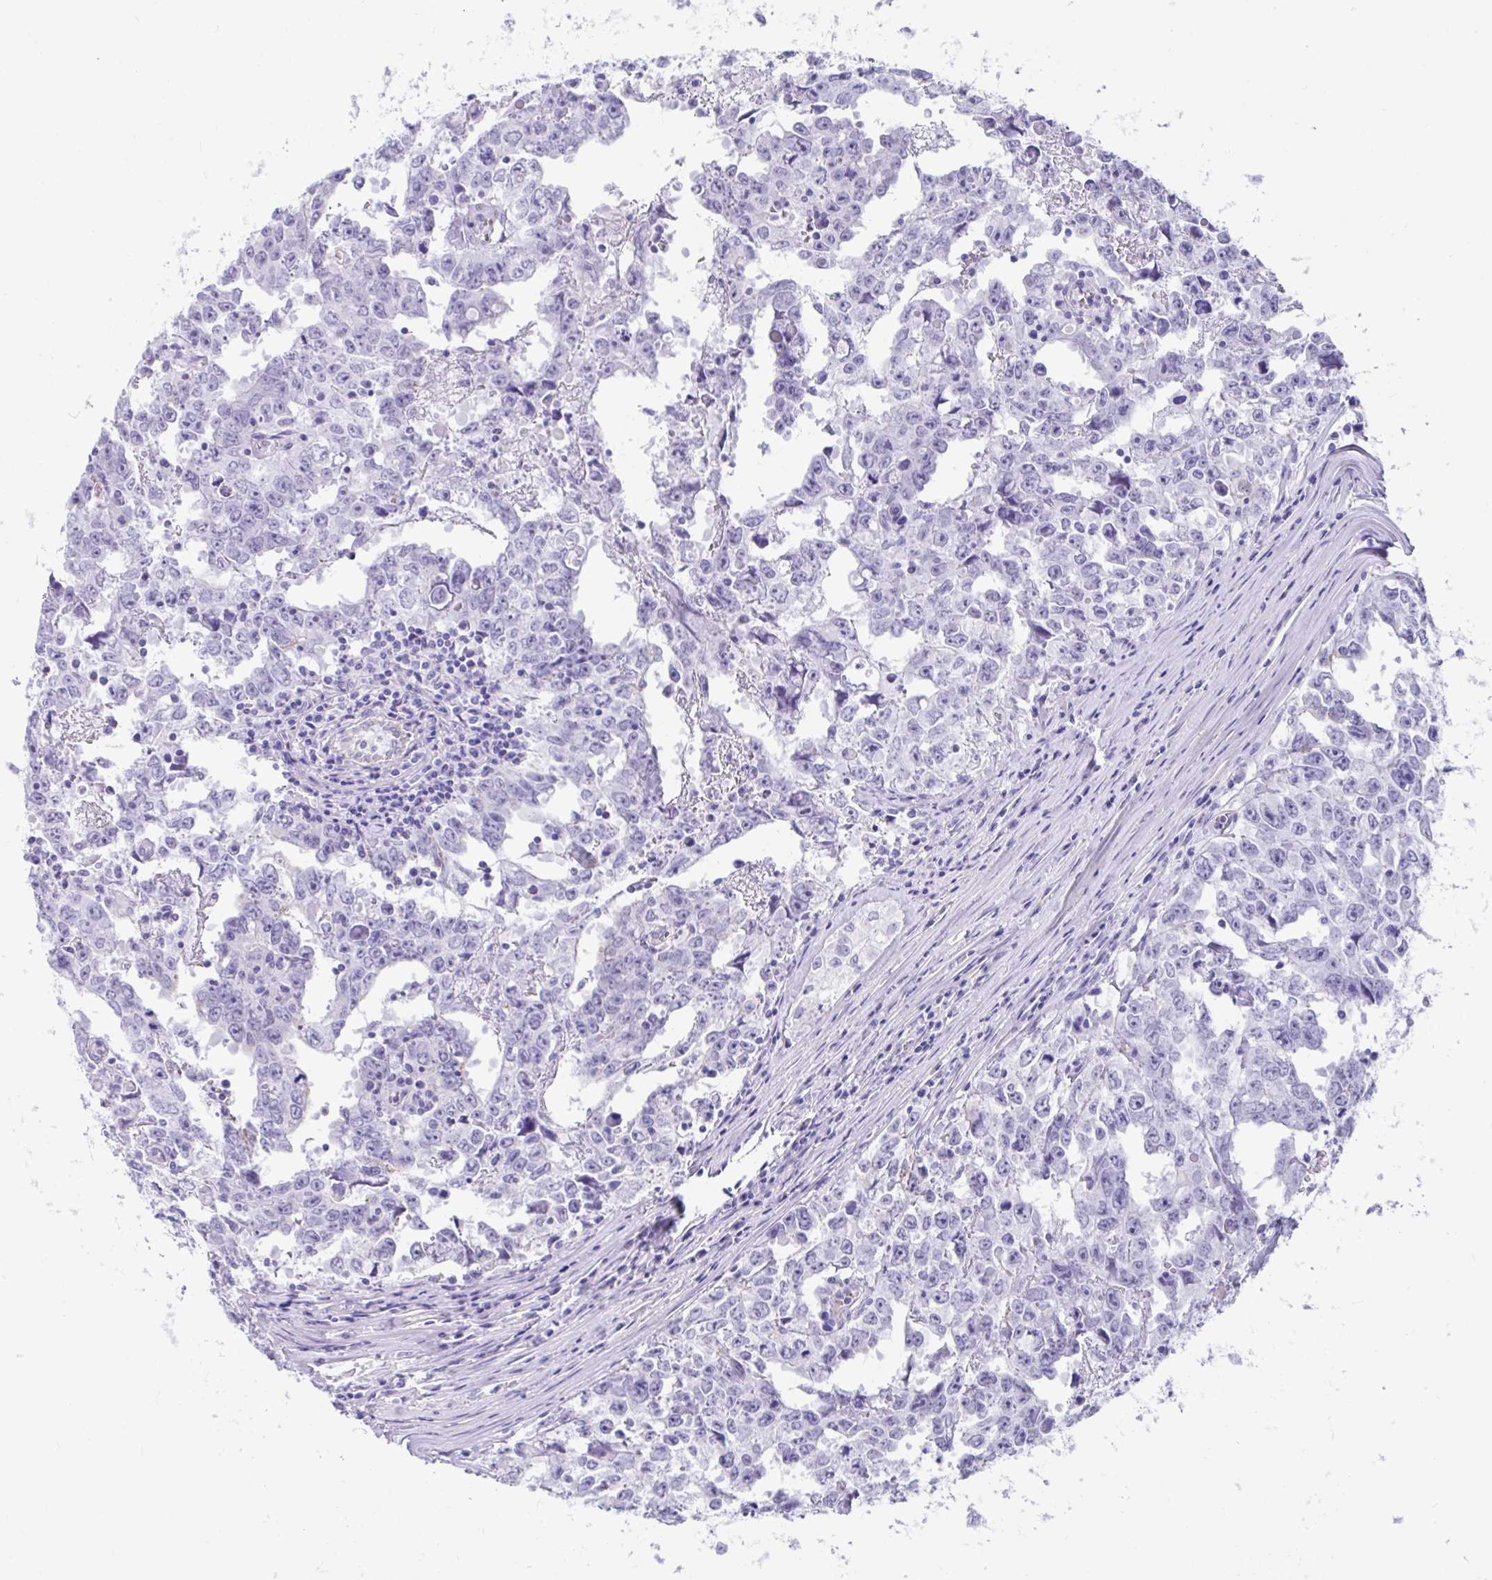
{"staining": {"intensity": "negative", "quantity": "none", "location": "none"}, "tissue": "testis cancer", "cell_type": "Tumor cells", "image_type": "cancer", "snomed": [{"axis": "morphology", "description": "Carcinoma, Embryonal, NOS"}, {"axis": "topography", "description": "Testis"}], "caption": "Tumor cells are negative for protein expression in human testis embryonal carcinoma. (Brightfield microscopy of DAB (3,3'-diaminobenzidine) immunohistochemistry at high magnification).", "gene": "FAM107A", "patient": {"sex": "male", "age": 22}}